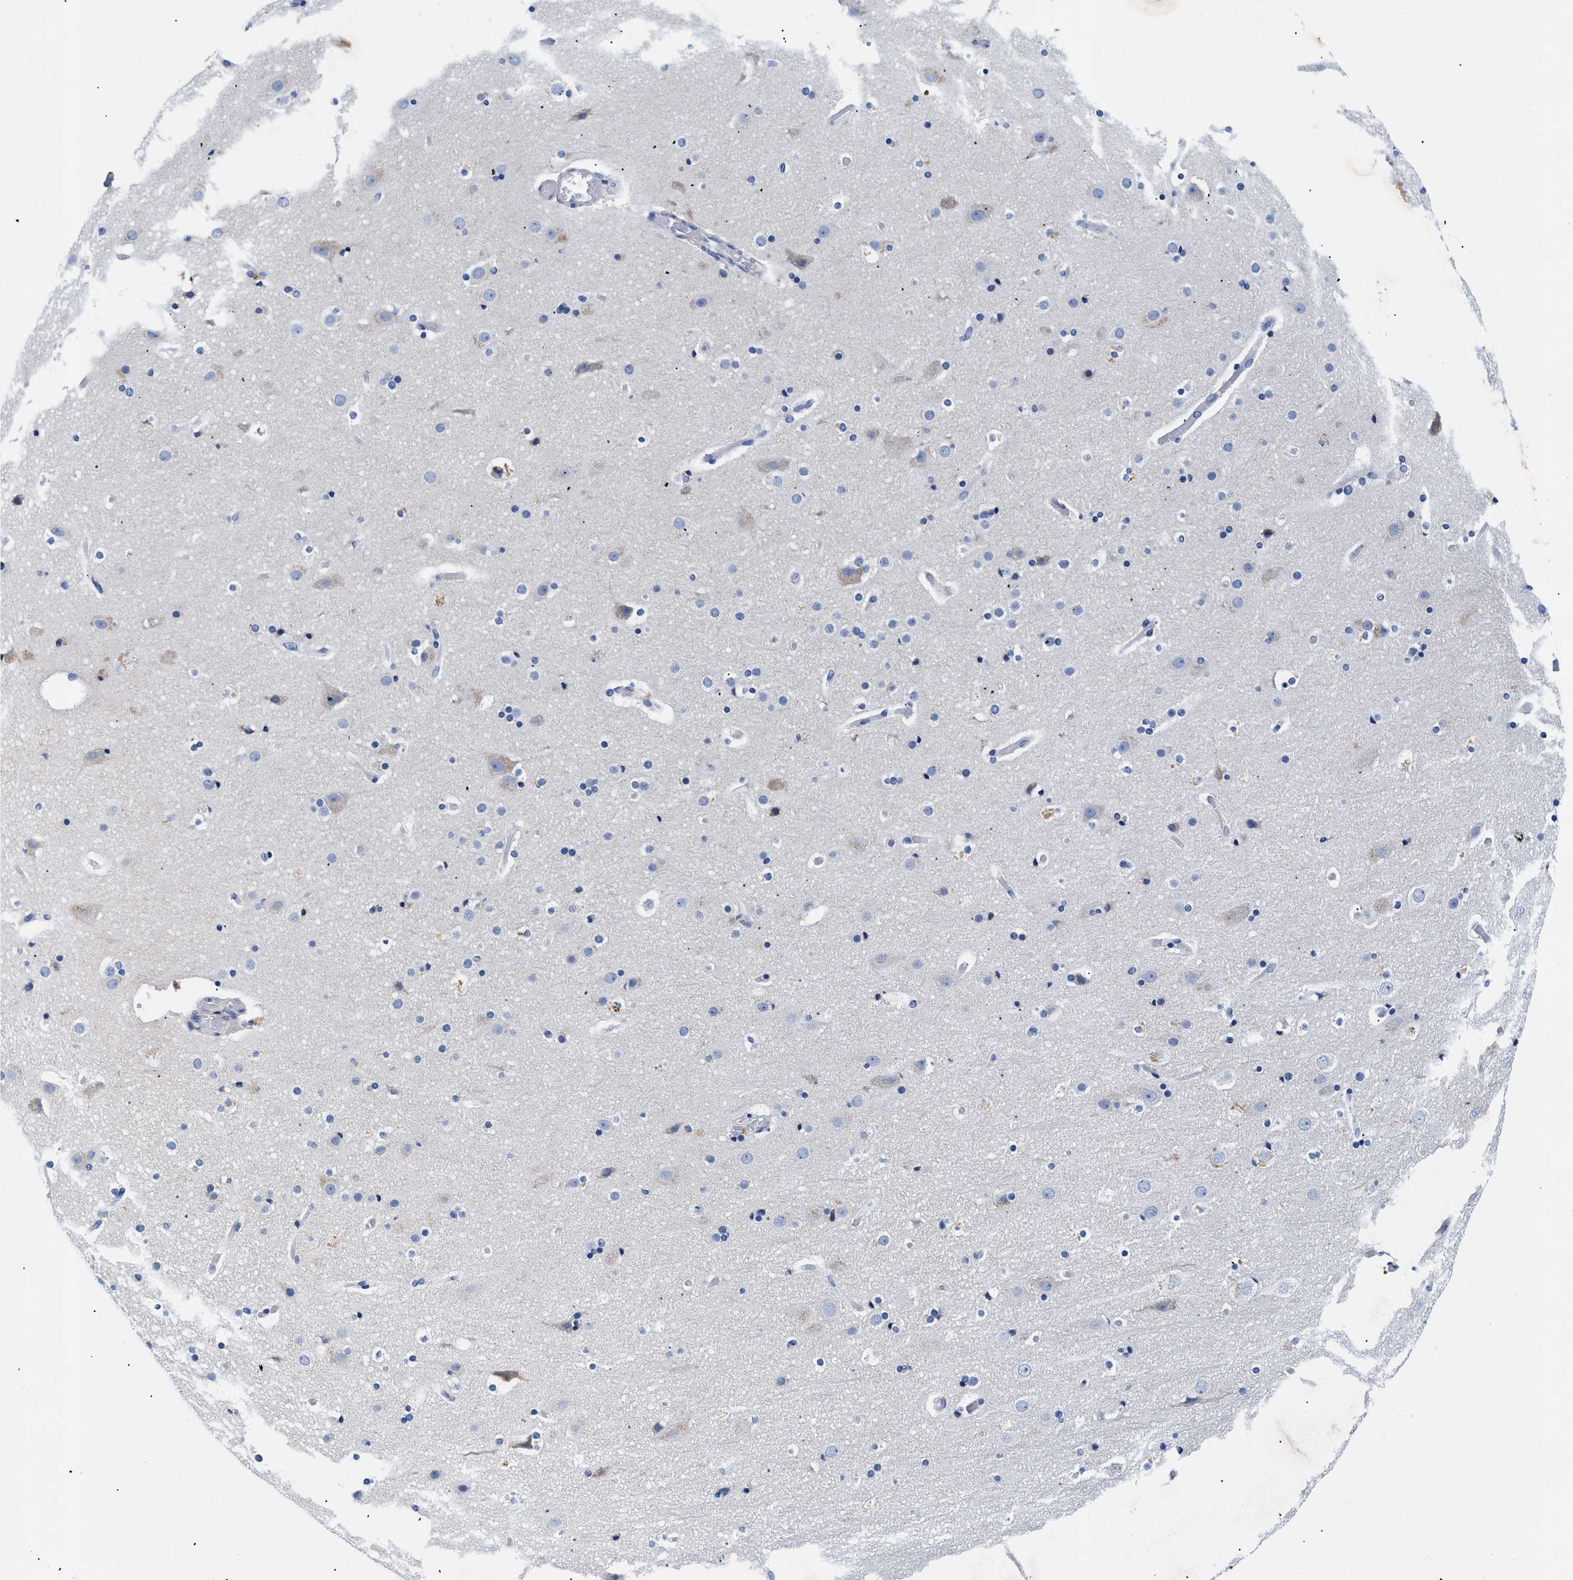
{"staining": {"intensity": "negative", "quantity": "none", "location": "none"}, "tissue": "cerebral cortex", "cell_type": "Endothelial cells", "image_type": "normal", "snomed": [{"axis": "morphology", "description": "Normal tissue, NOS"}, {"axis": "topography", "description": "Cerebral cortex"}], "caption": "High power microscopy micrograph of an immunohistochemistry (IHC) photomicrograph of unremarkable cerebral cortex, revealing no significant expression in endothelial cells. (DAB (3,3'-diaminobenzidine) immunohistochemistry (IHC) with hematoxylin counter stain).", "gene": "GPR149", "patient": {"sex": "male", "age": 57}}